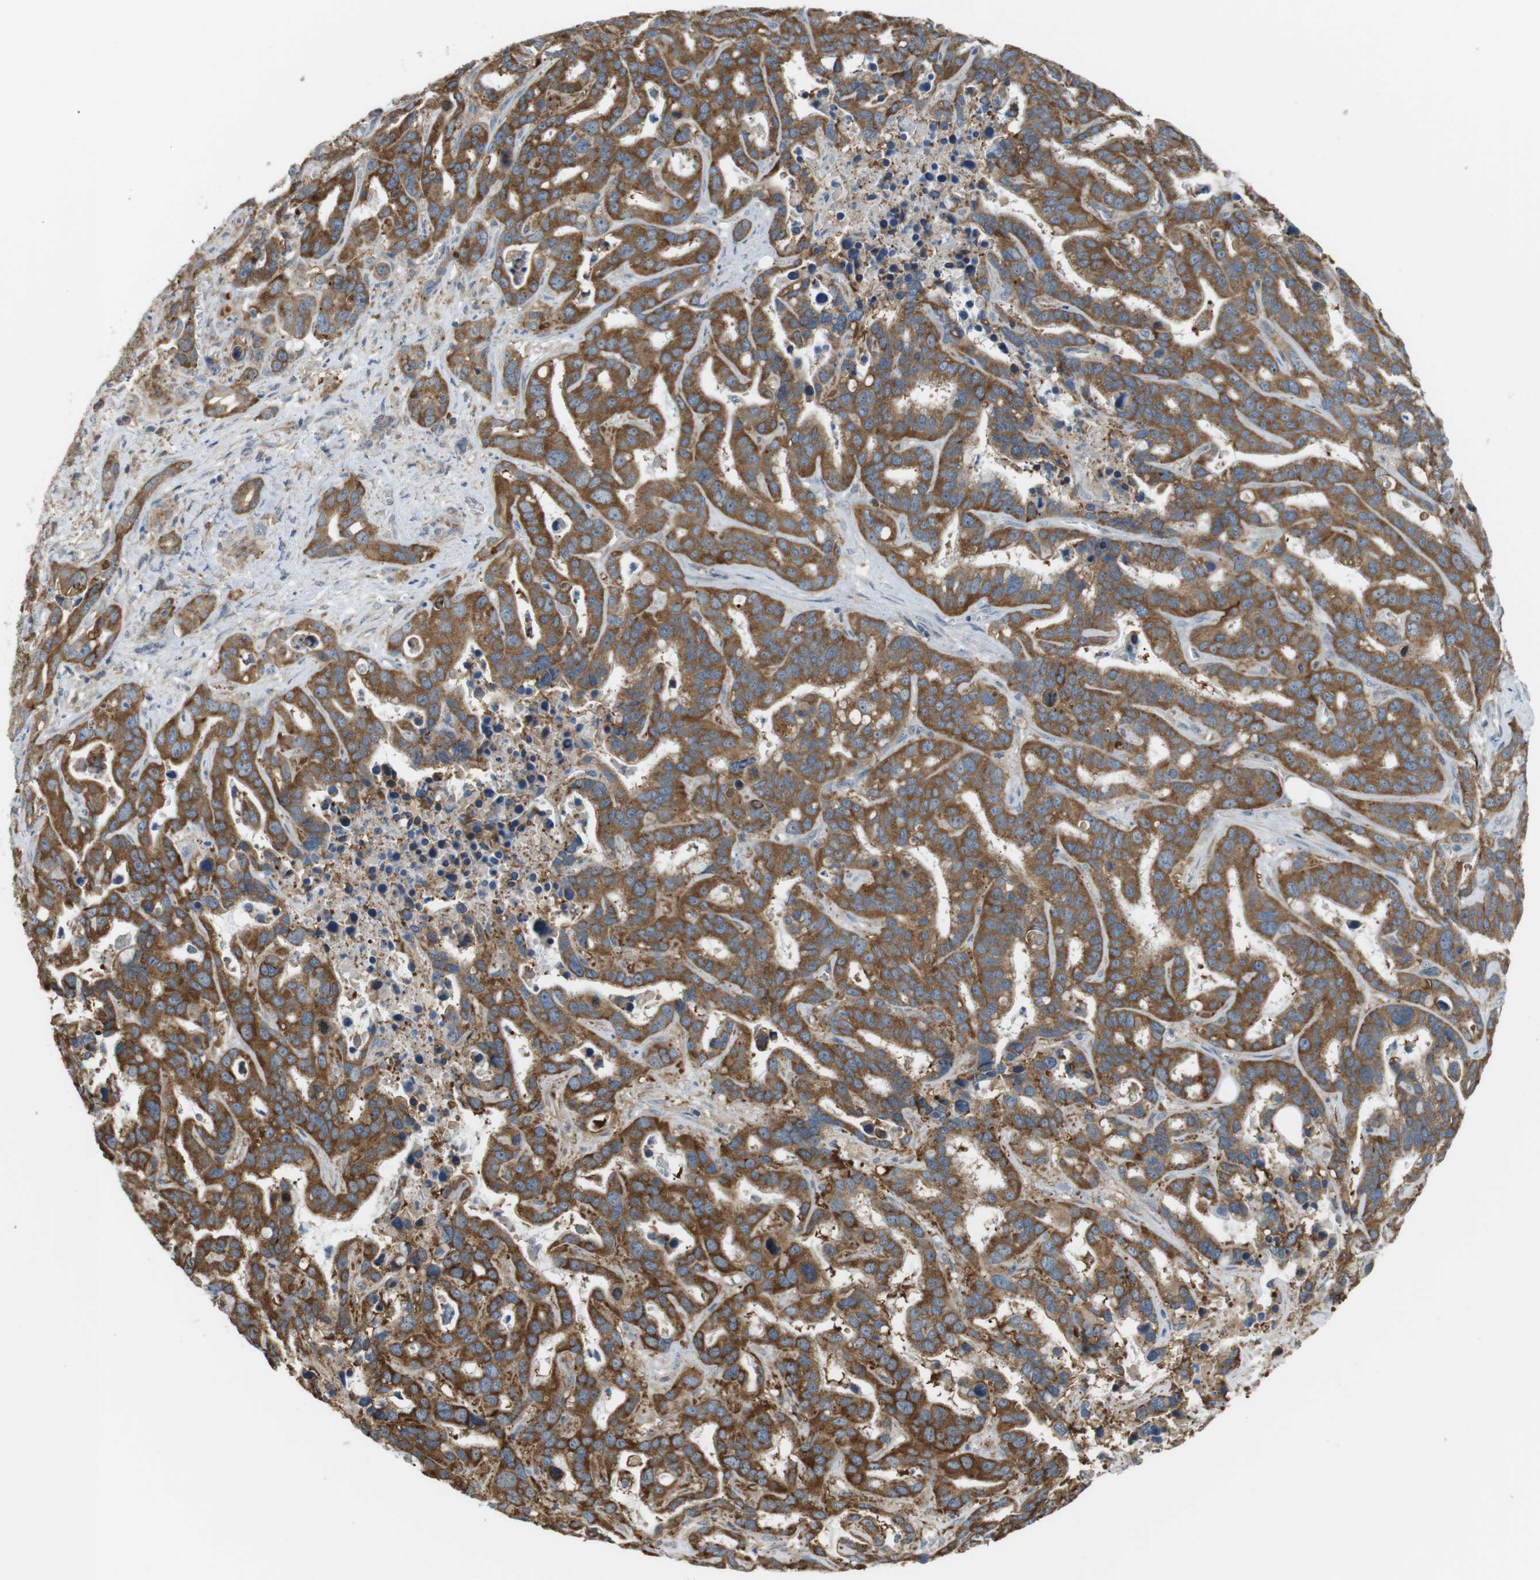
{"staining": {"intensity": "strong", "quantity": ">75%", "location": "cytoplasmic/membranous"}, "tissue": "liver cancer", "cell_type": "Tumor cells", "image_type": "cancer", "snomed": [{"axis": "morphology", "description": "Cholangiocarcinoma"}, {"axis": "topography", "description": "Liver"}], "caption": "Liver cholangiocarcinoma stained with a protein marker displays strong staining in tumor cells.", "gene": "PEPD", "patient": {"sex": "female", "age": 65}}